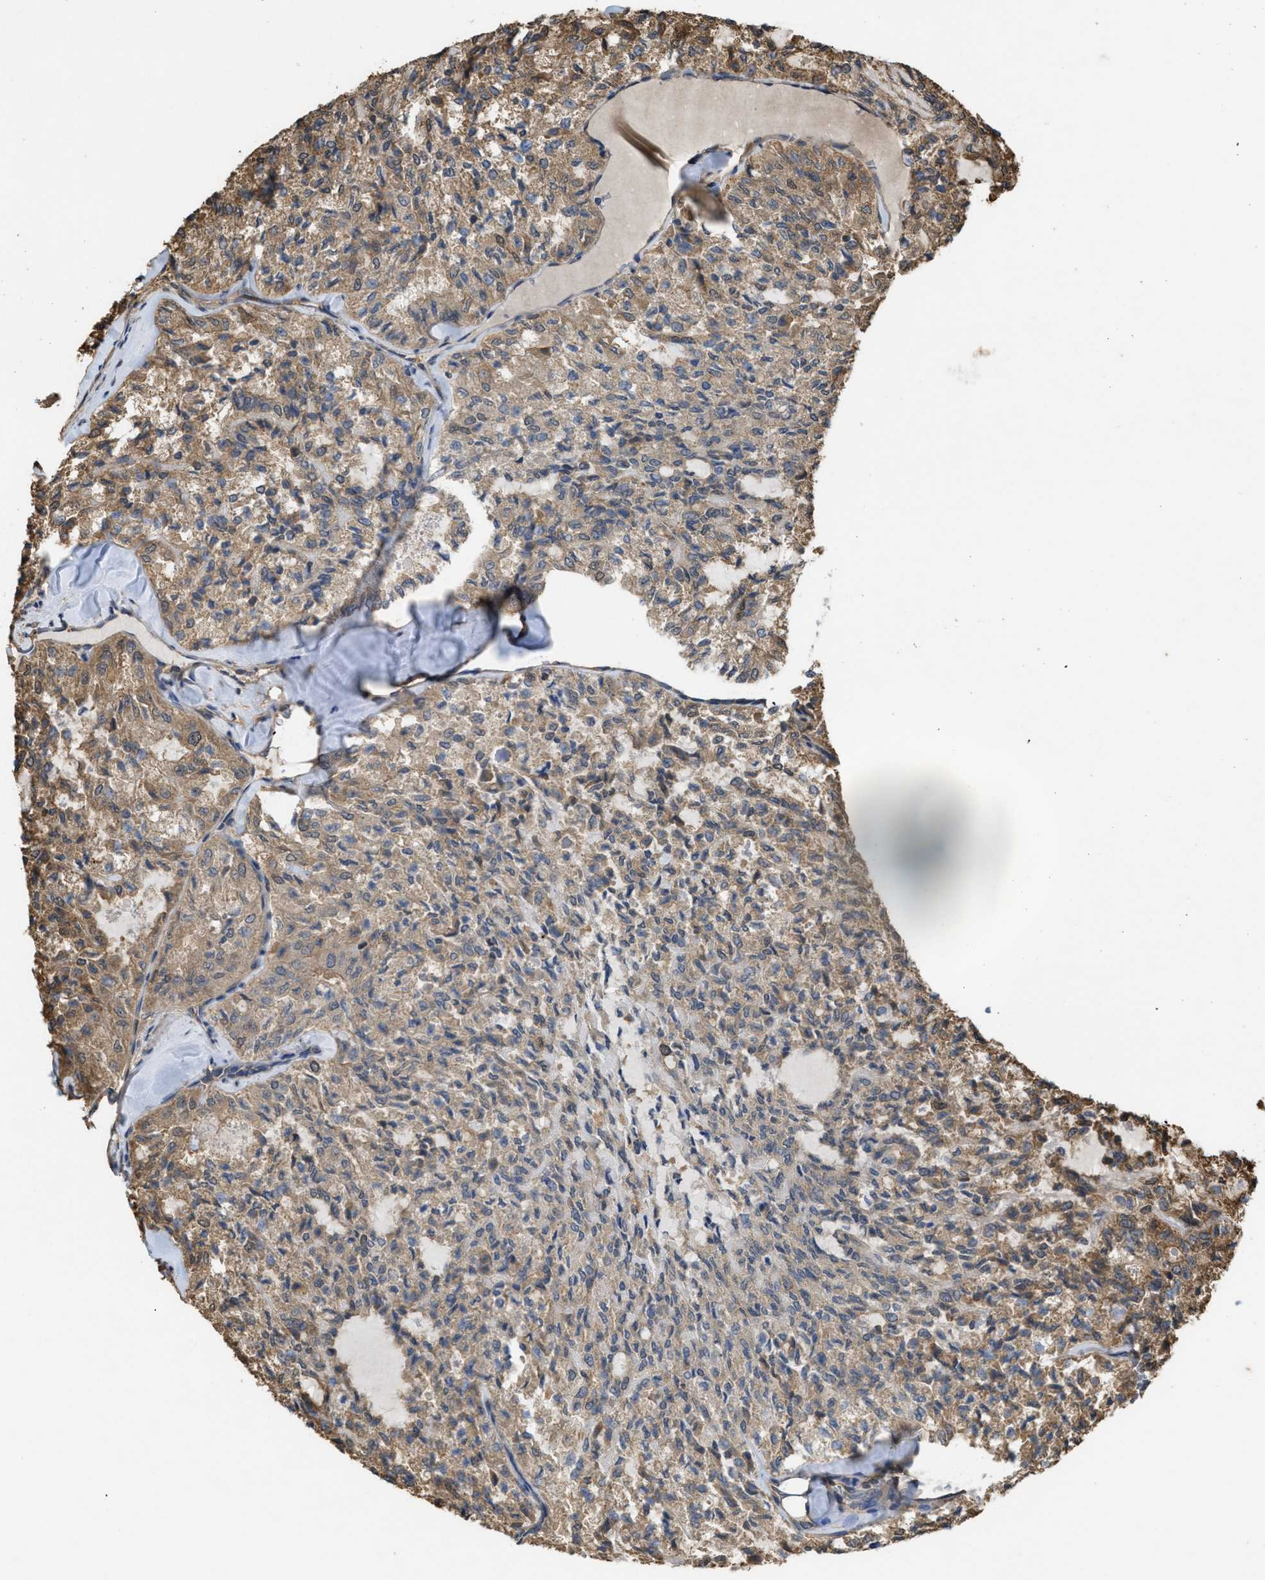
{"staining": {"intensity": "moderate", "quantity": "25%-75%", "location": "cytoplasmic/membranous"}, "tissue": "thyroid cancer", "cell_type": "Tumor cells", "image_type": "cancer", "snomed": [{"axis": "morphology", "description": "Follicular adenoma carcinoma, NOS"}, {"axis": "topography", "description": "Thyroid gland"}], "caption": "Immunohistochemistry (DAB (3,3'-diaminobenzidine)) staining of human thyroid cancer (follicular adenoma carcinoma) demonstrates moderate cytoplasmic/membranous protein expression in about 25%-75% of tumor cells.", "gene": "CALM1", "patient": {"sex": "male", "age": 75}}